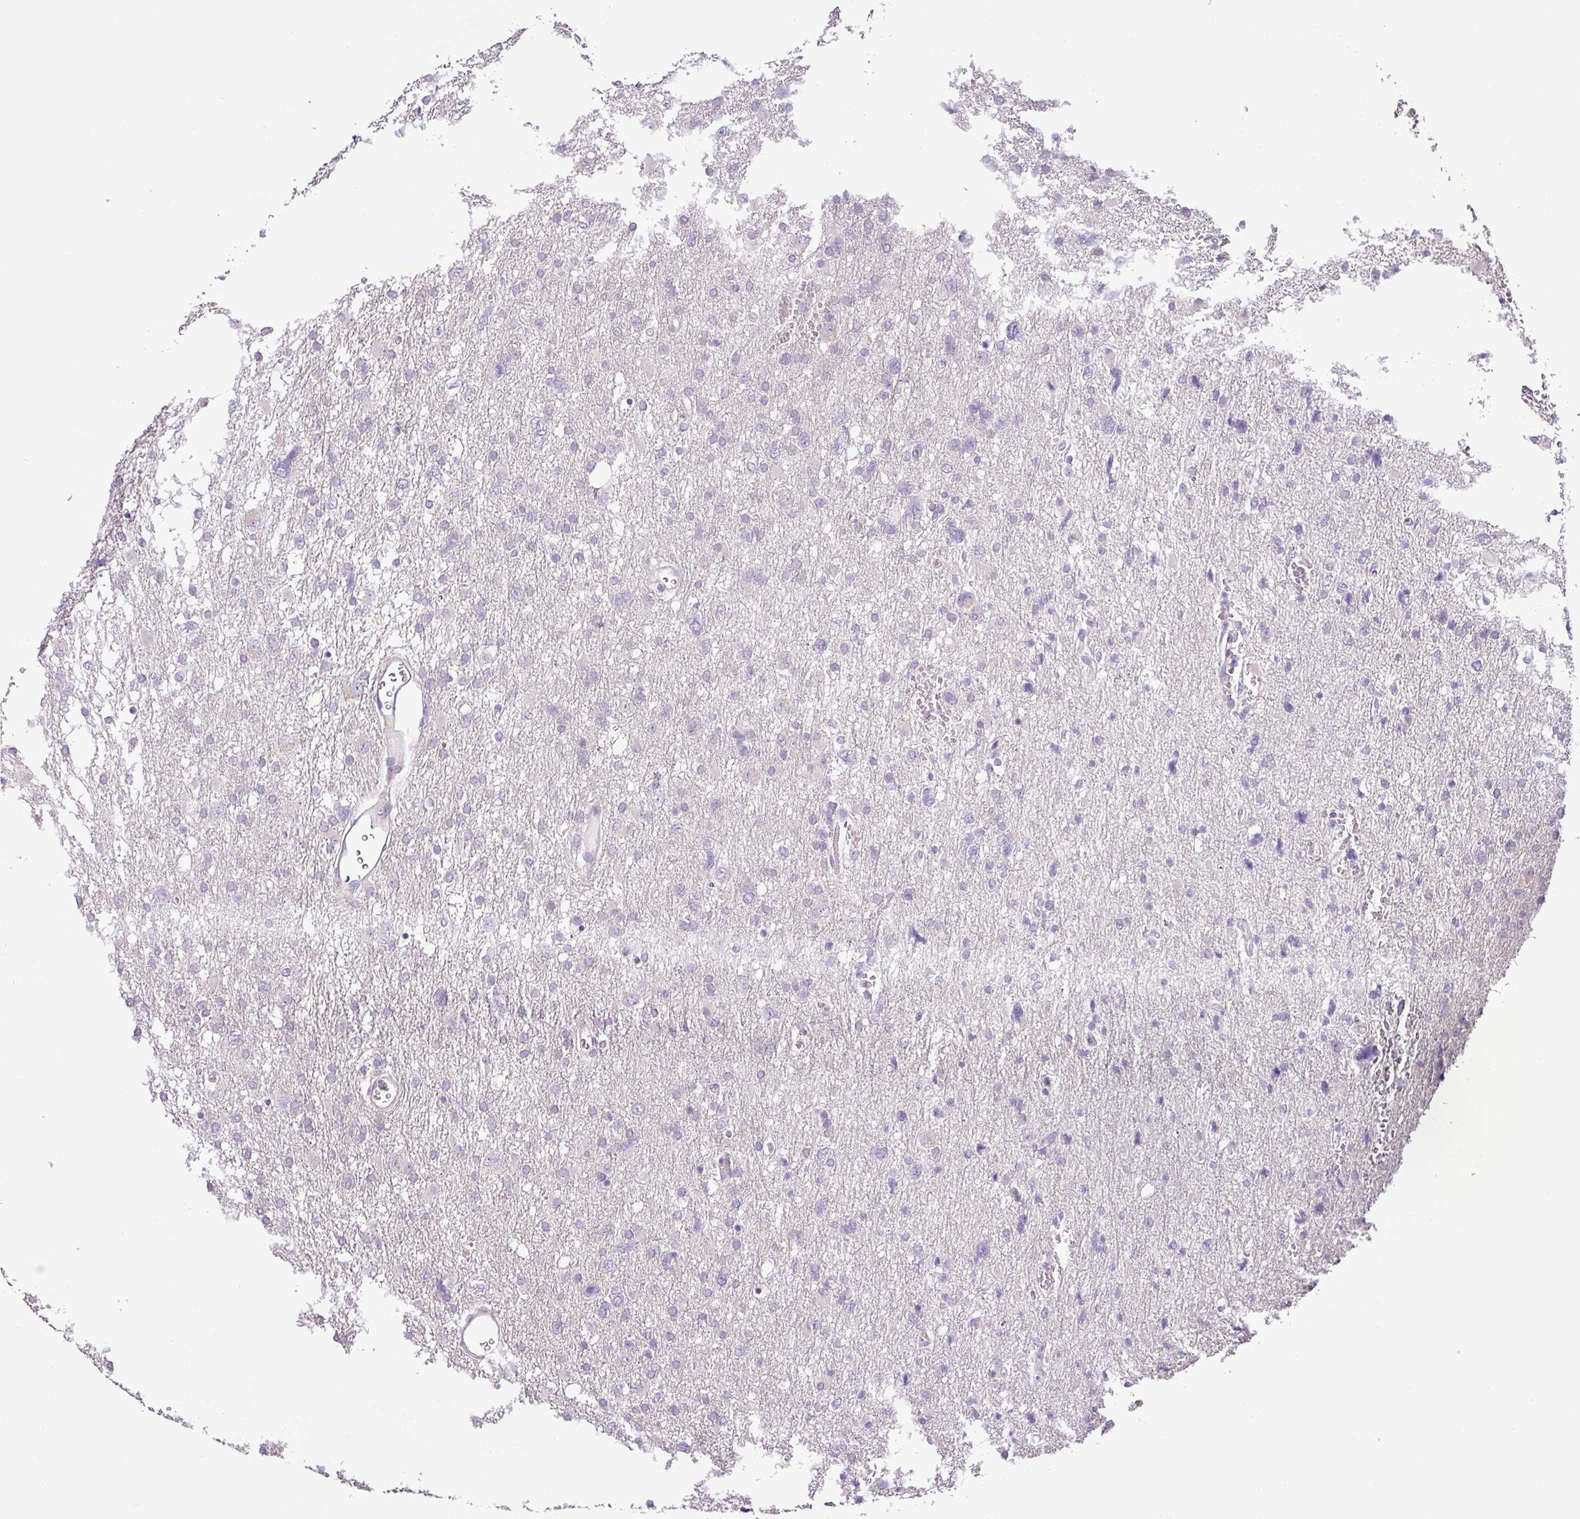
{"staining": {"intensity": "negative", "quantity": "none", "location": "none"}, "tissue": "glioma", "cell_type": "Tumor cells", "image_type": "cancer", "snomed": [{"axis": "morphology", "description": "Glioma, malignant, High grade"}, {"axis": "topography", "description": "Brain"}], "caption": "Immunohistochemistry of malignant high-grade glioma reveals no positivity in tumor cells.", "gene": "MOCS3", "patient": {"sex": "male", "age": 61}}